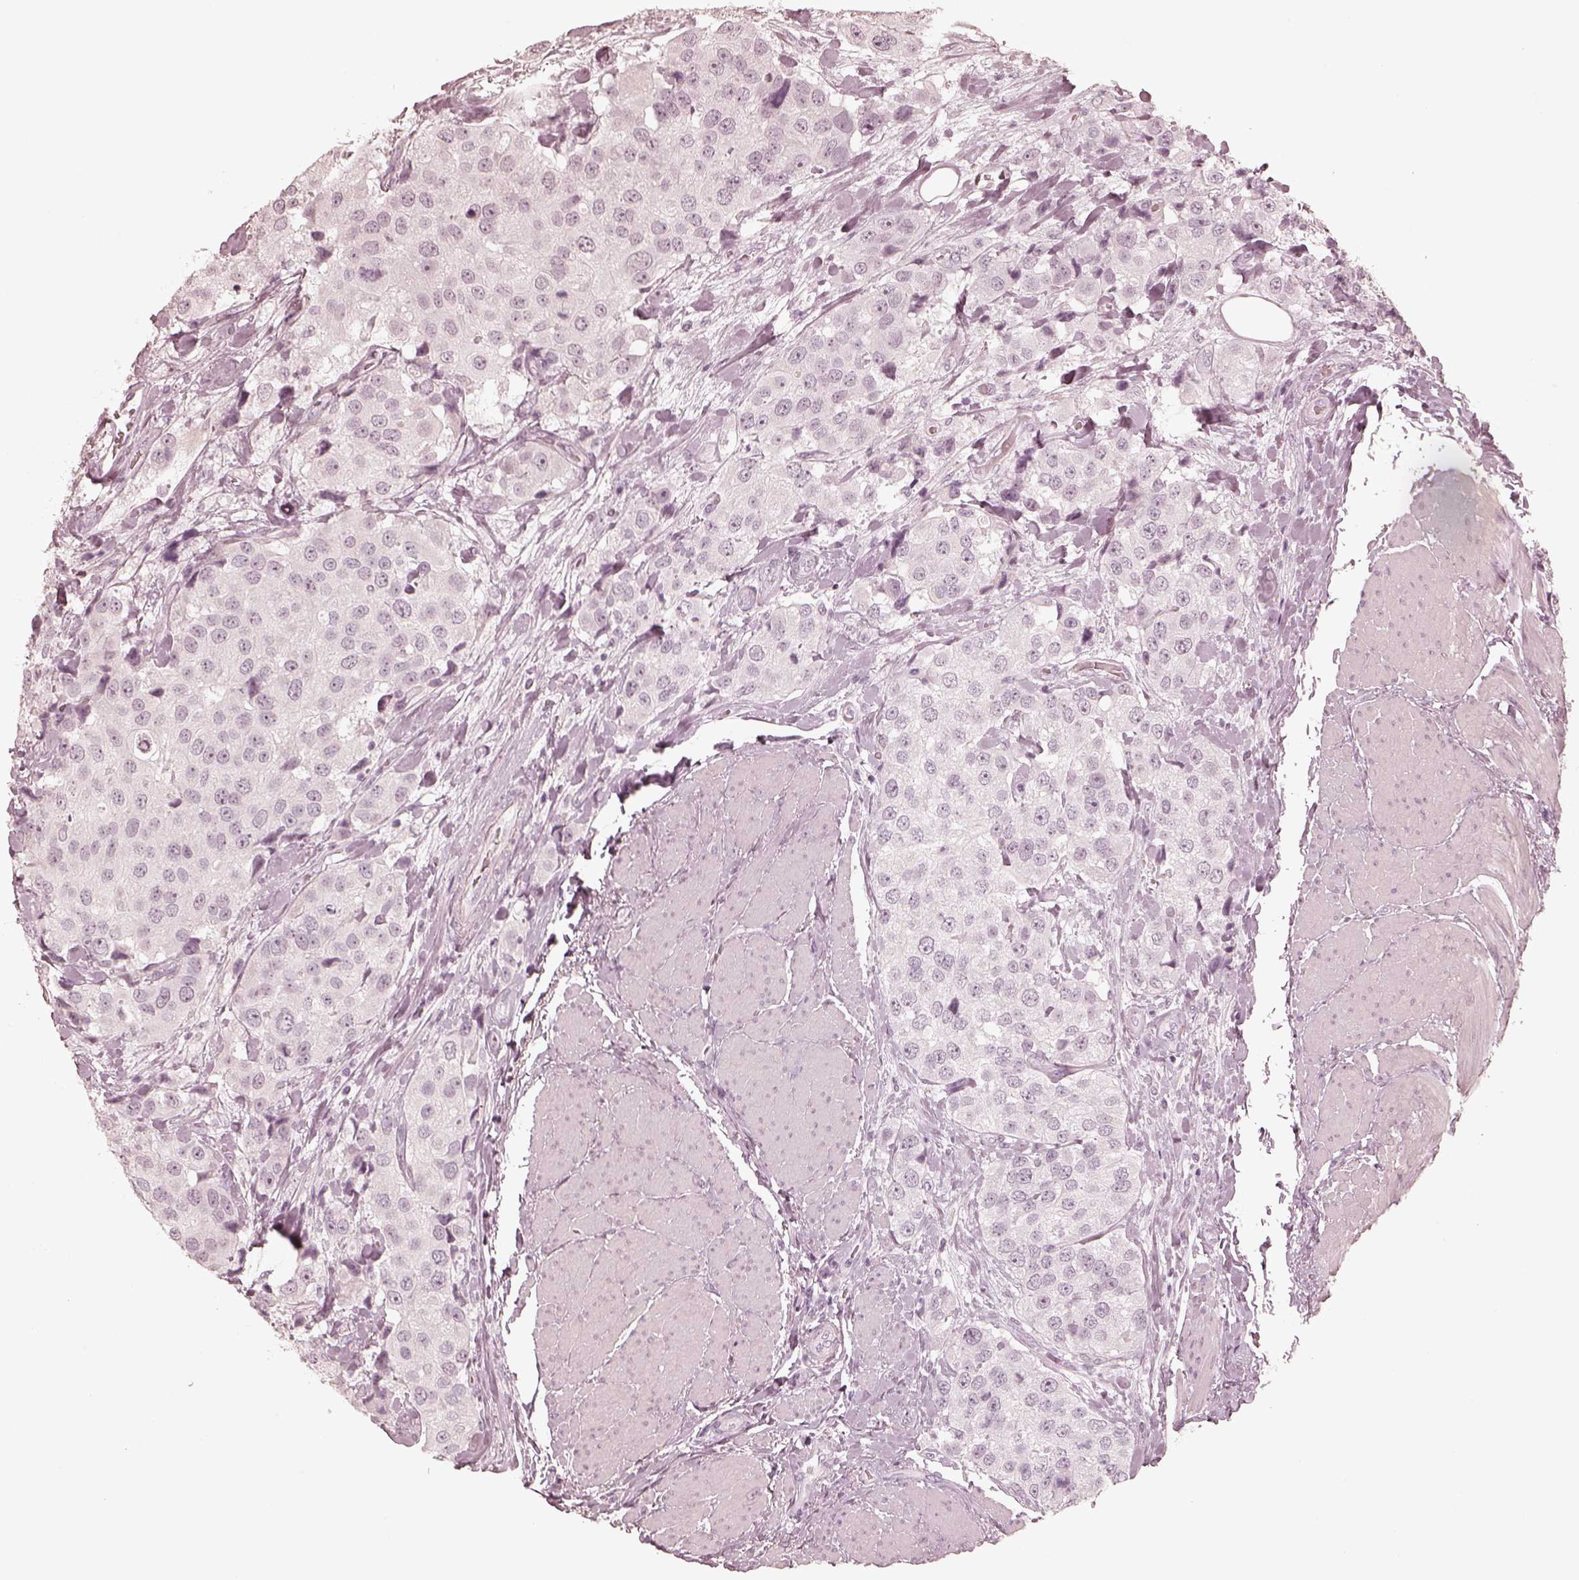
{"staining": {"intensity": "negative", "quantity": "none", "location": "none"}, "tissue": "urothelial cancer", "cell_type": "Tumor cells", "image_type": "cancer", "snomed": [{"axis": "morphology", "description": "Urothelial carcinoma, High grade"}, {"axis": "topography", "description": "Urinary bladder"}], "caption": "High magnification brightfield microscopy of urothelial cancer stained with DAB (3,3'-diaminobenzidine) (brown) and counterstained with hematoxylin (blue): tumor cells show no significant staining.", "gene": "CALR3", "patient": {"sex": "female", "age": 64}}